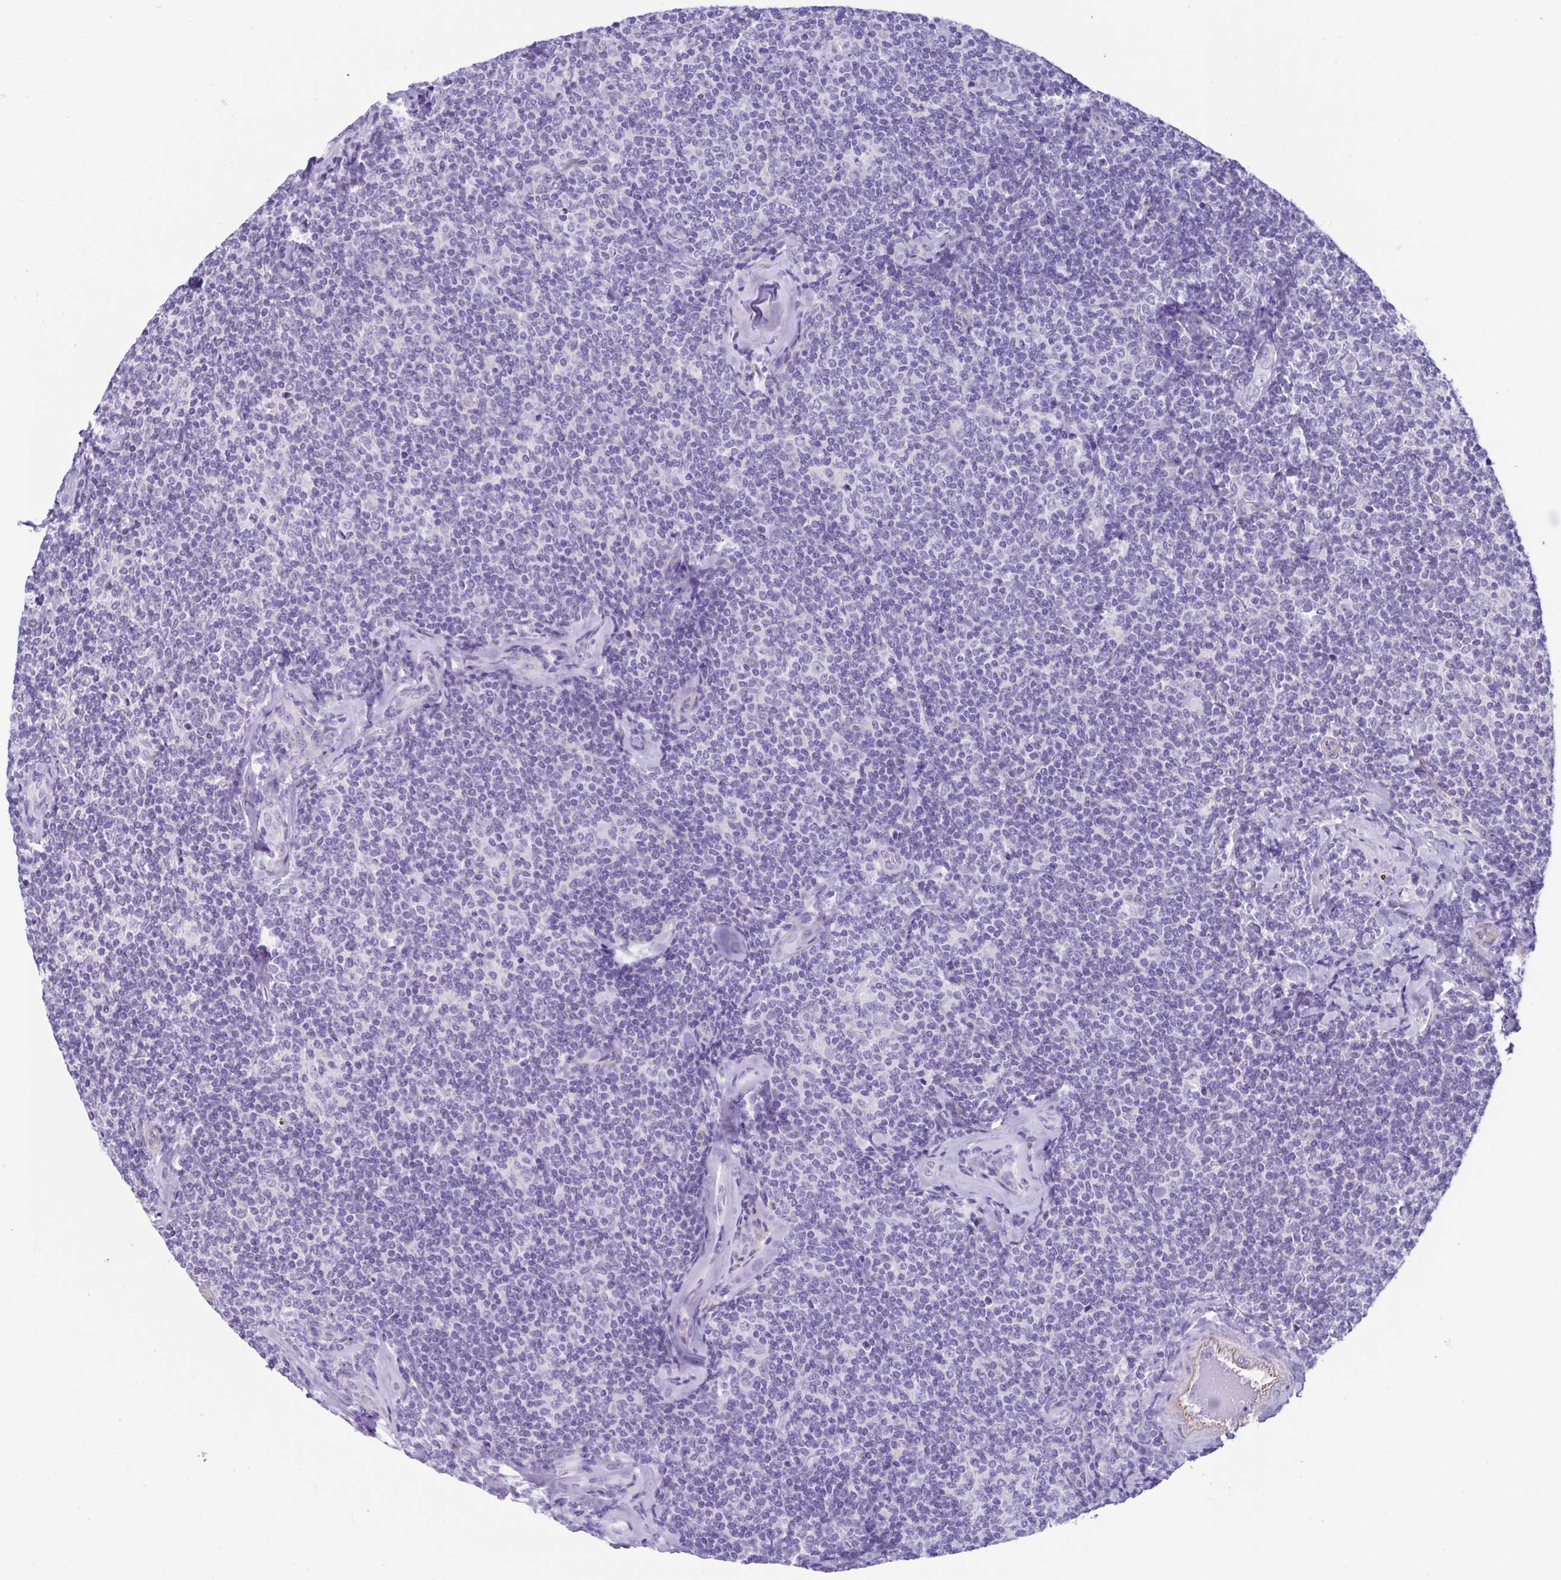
{"staining": {"intensity": "negative", "quantity": "none", "location": "none"}, "tissue": "lymphoma", "cell_type": "Tumor cells", "image_type": "cancer", "snomed": [{"axis": "morphology", "description": "Malignant lymphoma, non-Hodgkin's type, Low grade"}, {"axis": "topography", "description": "Lymph node"}], "caption": "High magnification brightfield microscopy of lymphoma stained with DAB (3,3'-diaminobenzidine) (brown) and counterstained with hematoxylin (blue): tumor cells show no significant staining. (Immunohistochemistry, brightfield microscopy, high magnification).", "gene": "CYP11B1", "patient": {"sex": "female", "age": 56}}